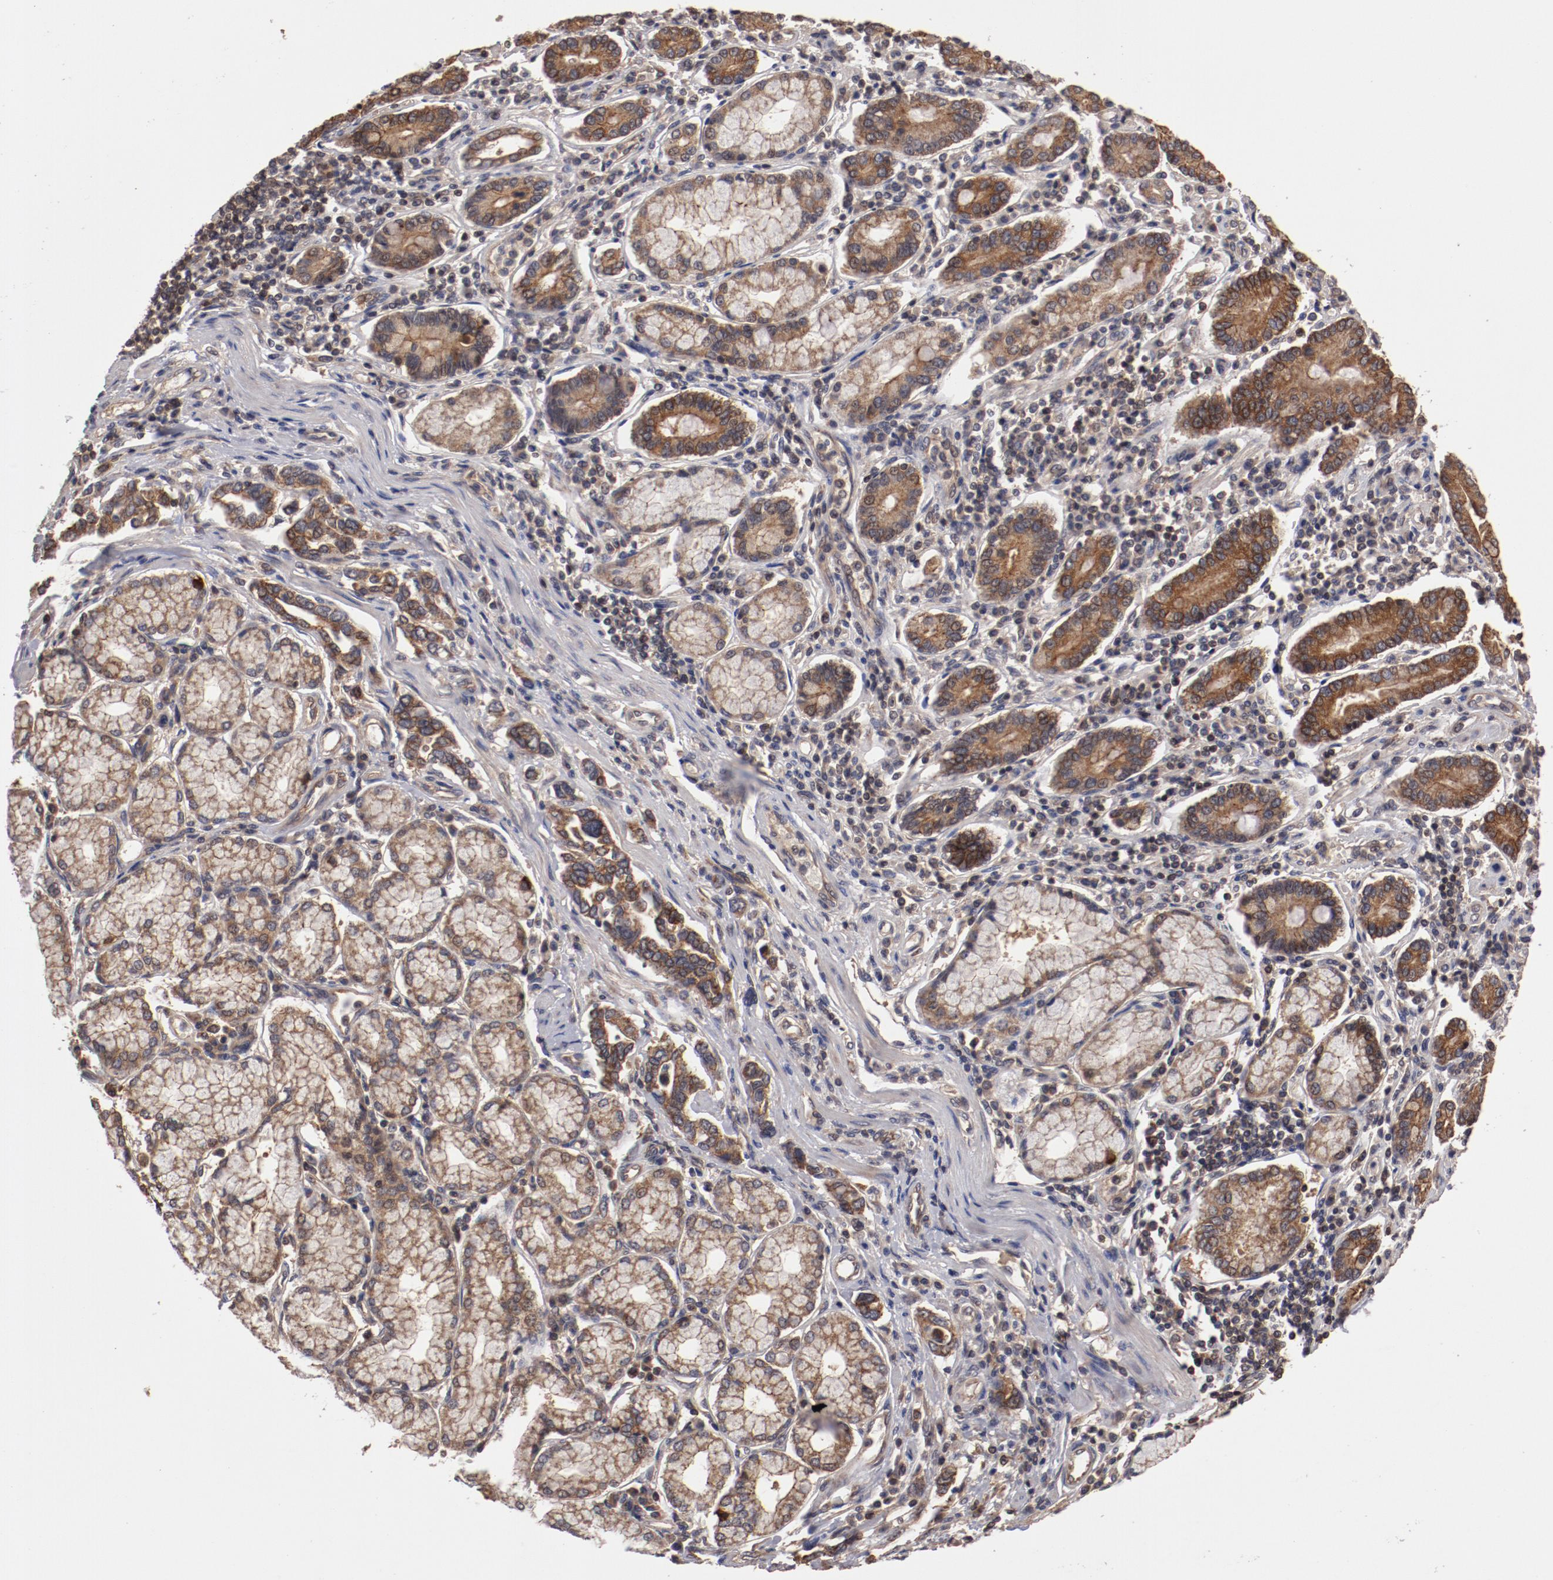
{"staining": {"intensity": "moderate", "quantity": ">75%", "location": "cytoplasmic/membranous"}, "tissue": "pancreatic cancer", "cell_type": "Tumor cells", "image_type": "cancer", "snomed": [{"axis": "morphology", "description": "Adenocarcinoma, NOS"}, {"axis": "topography", "description": "Pancreas"}], "caption": "Protein expression by immunohistochemistry (IHC) reveals moderate cytoplasmic/membranous expression in about >75% of tumor cells in pancreatic cancer (adenocarcinoma).", "gene": "RPS6KA6", "patient": {"sex": "female", "age": 57}}